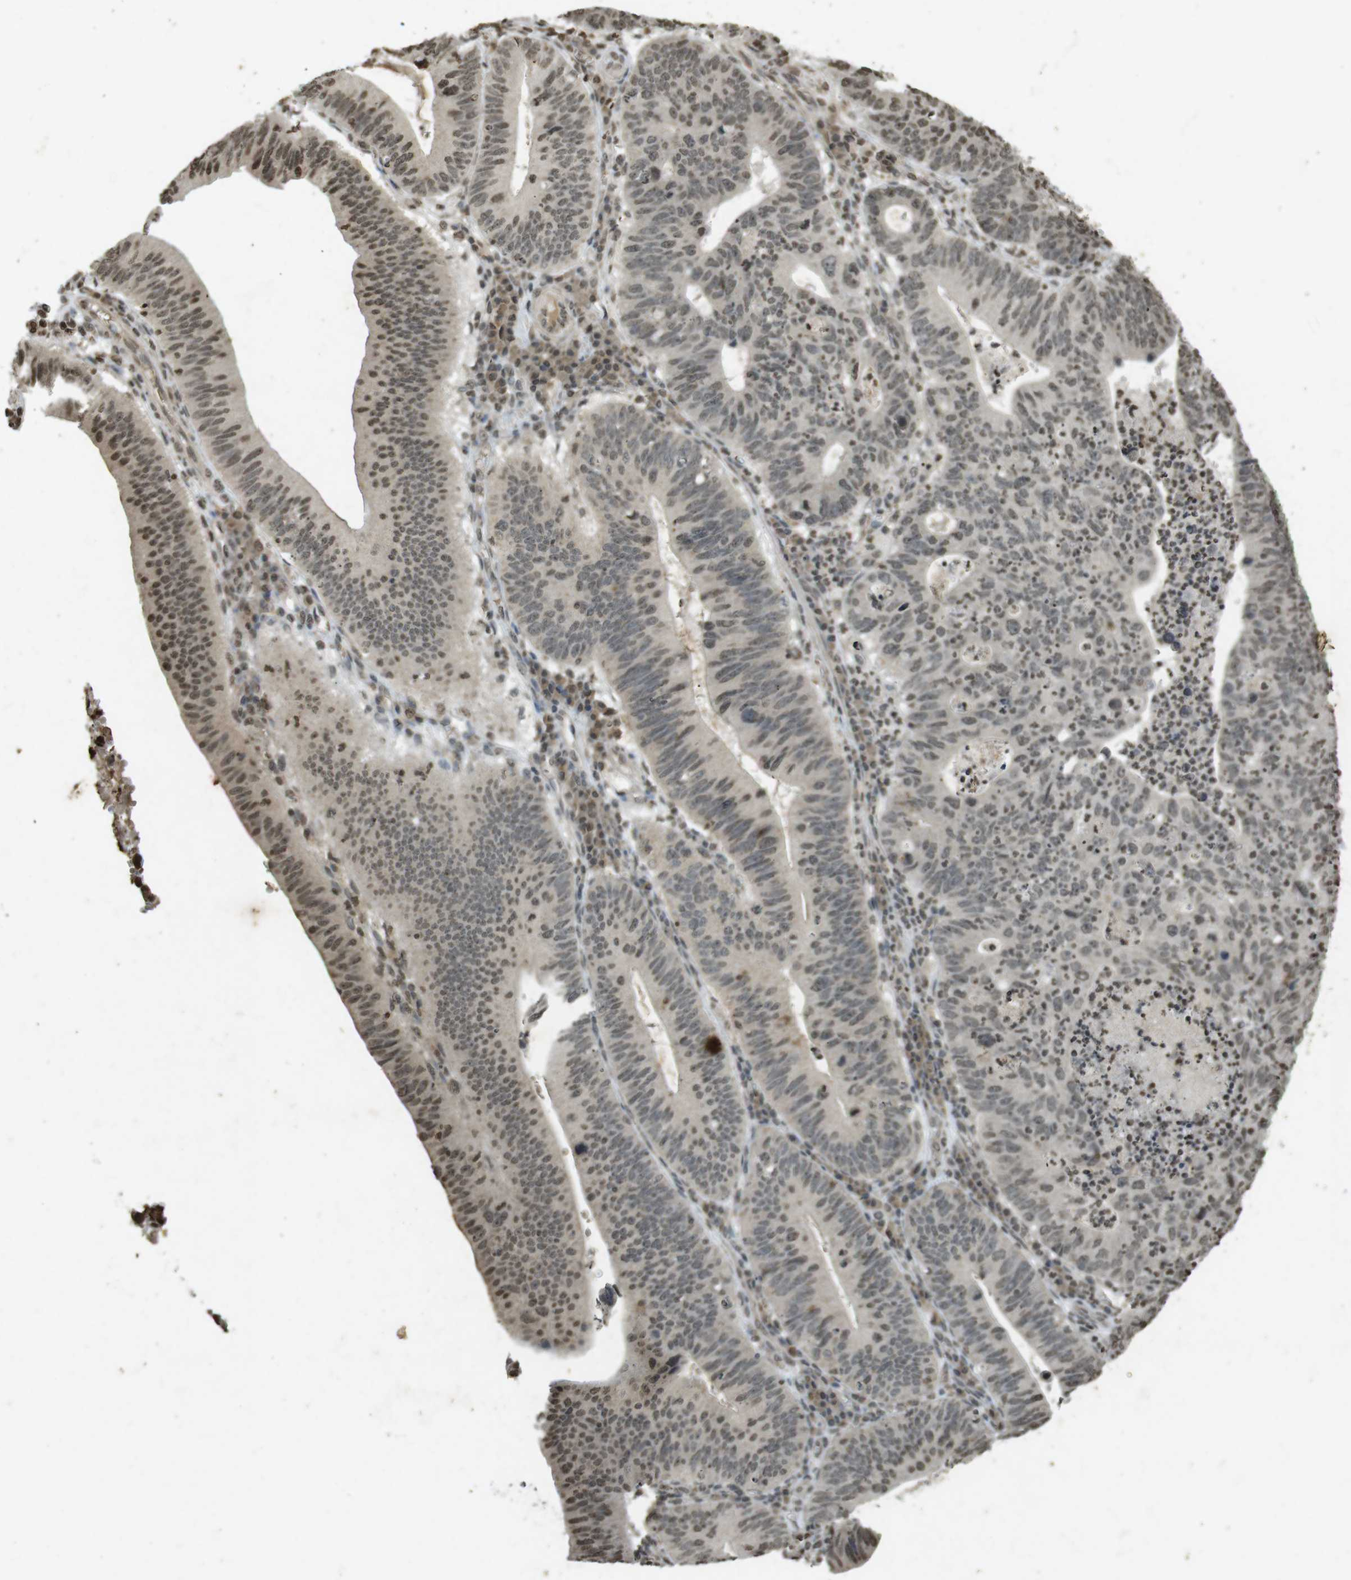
{"staining": {"intensity": "moderate", "quantity": ">75%", "location": "nuclear"}, "tissue": "stomach cancer", "cell_type": "Tumor cells", "image_type": "cancer", "snomed": [{"axis": "morphology", "description": "Adenocarcinoma, NOS"}, {"axis": "topography", "description": "Stomach"}], "caption": "This photomicrograph shows stomach cancer stained with IHC to label a protein in brown. The nuclear of tumor cells show moderate positivity for the protein. Nuclei are counter-stained blue.", "gene": "ORC4", "patient": {"sex": "male", "age": 59}}